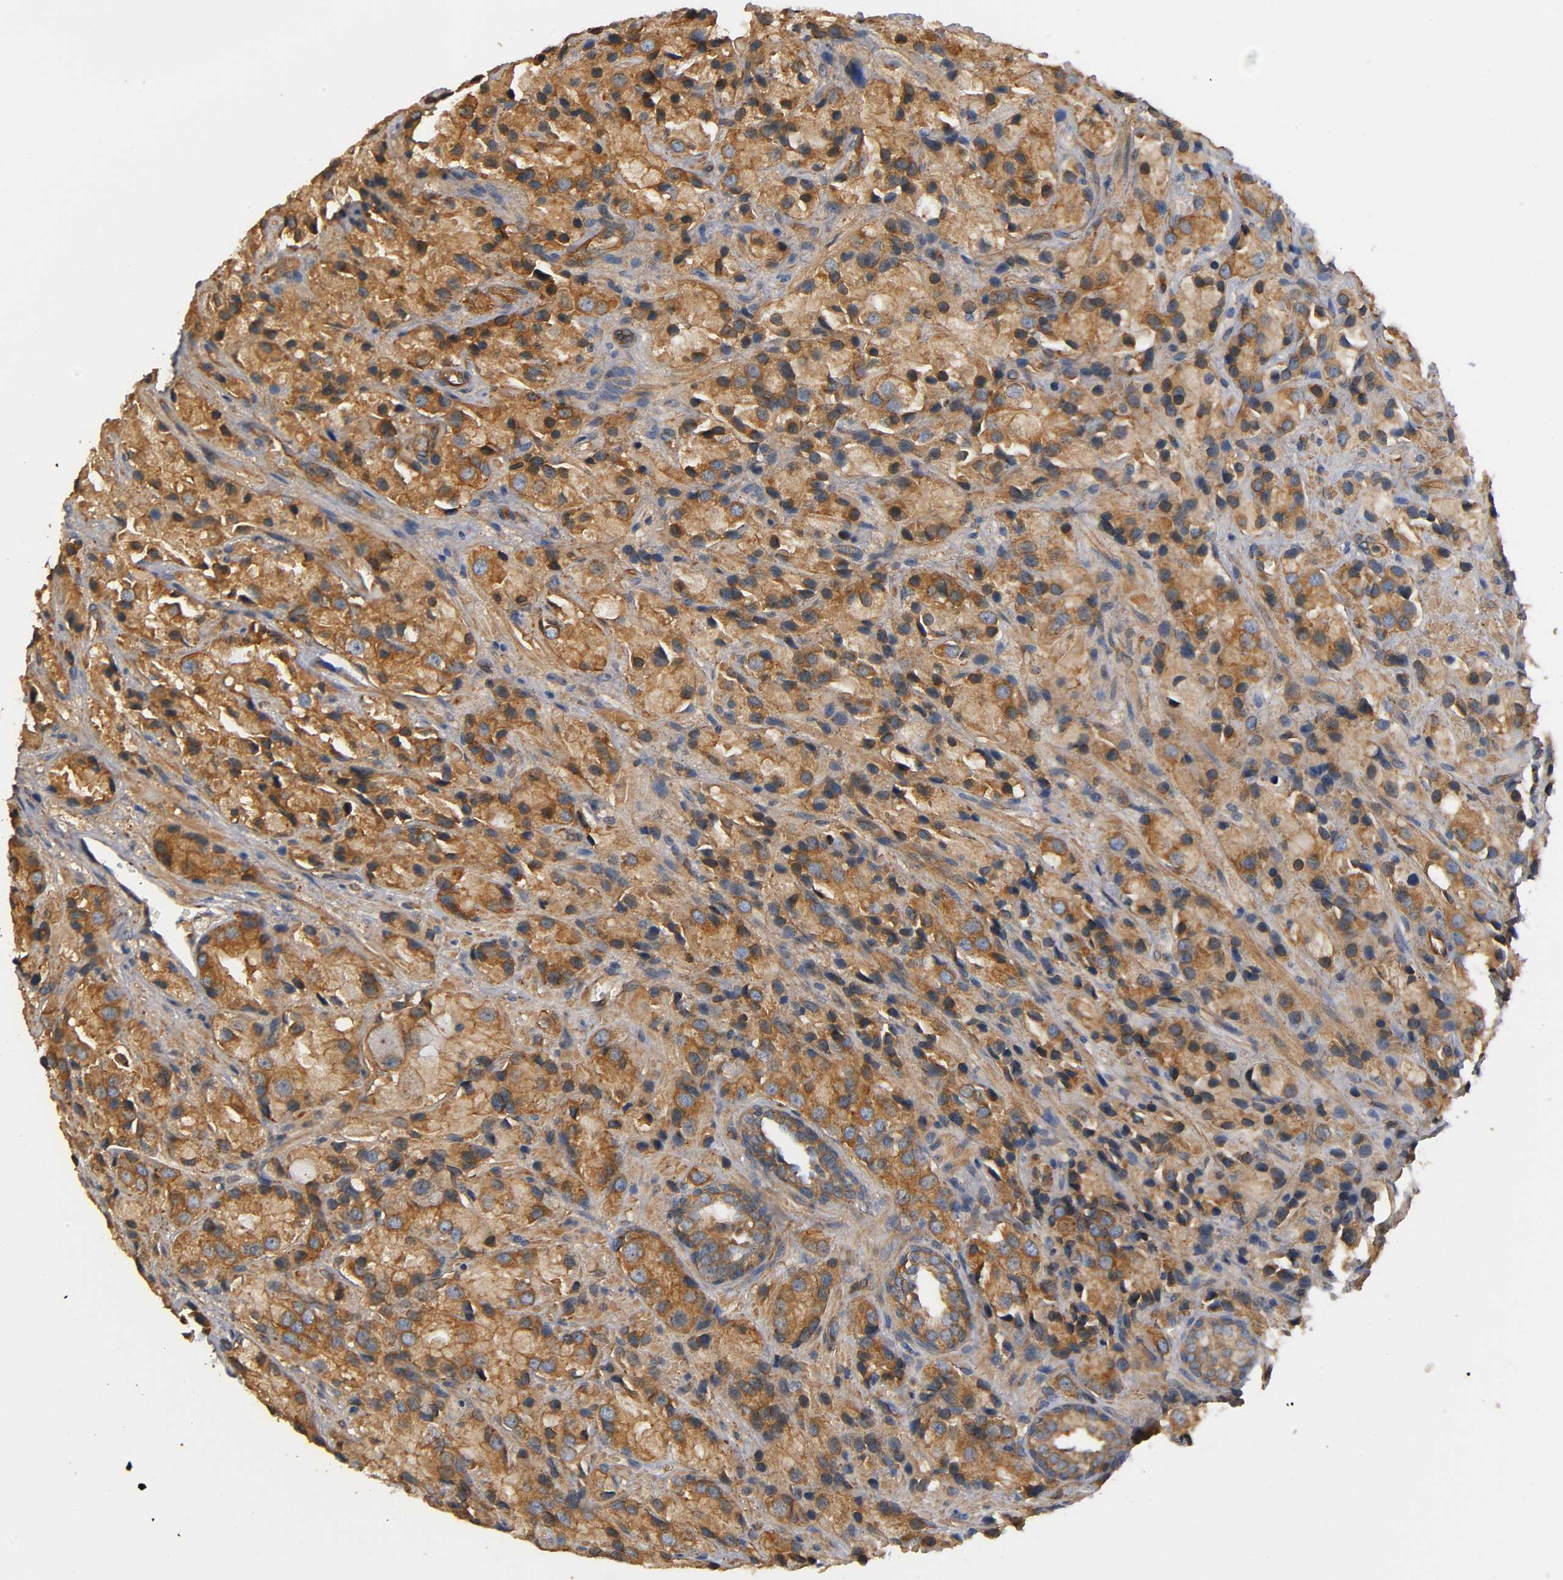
{"staining": {"intensity": "moderate", "quantity": ">75%", "location": "cytoplasmic/membranous"}, "tissue": "prostate cancer", "cell_type": "Tumor cells", "image_type": "cancer", "snomed": [{"axis": "morphology", "description": "Adenocarcinoma, High grade"}, {"axis": "topography", "description": "Prostate"}], "caption": "This histopathology image displays adenocarcinoma (high-grade) (prostate) stained with immunohistochemistry (IHC) to label a protein in brown. The cytoplasmic/membranous of tumor cells show moderate positivity for the protein. Nuclei are counter-stained blue.", "gene": "MARS1", "patient": {"sex": "male", "age": 70}}